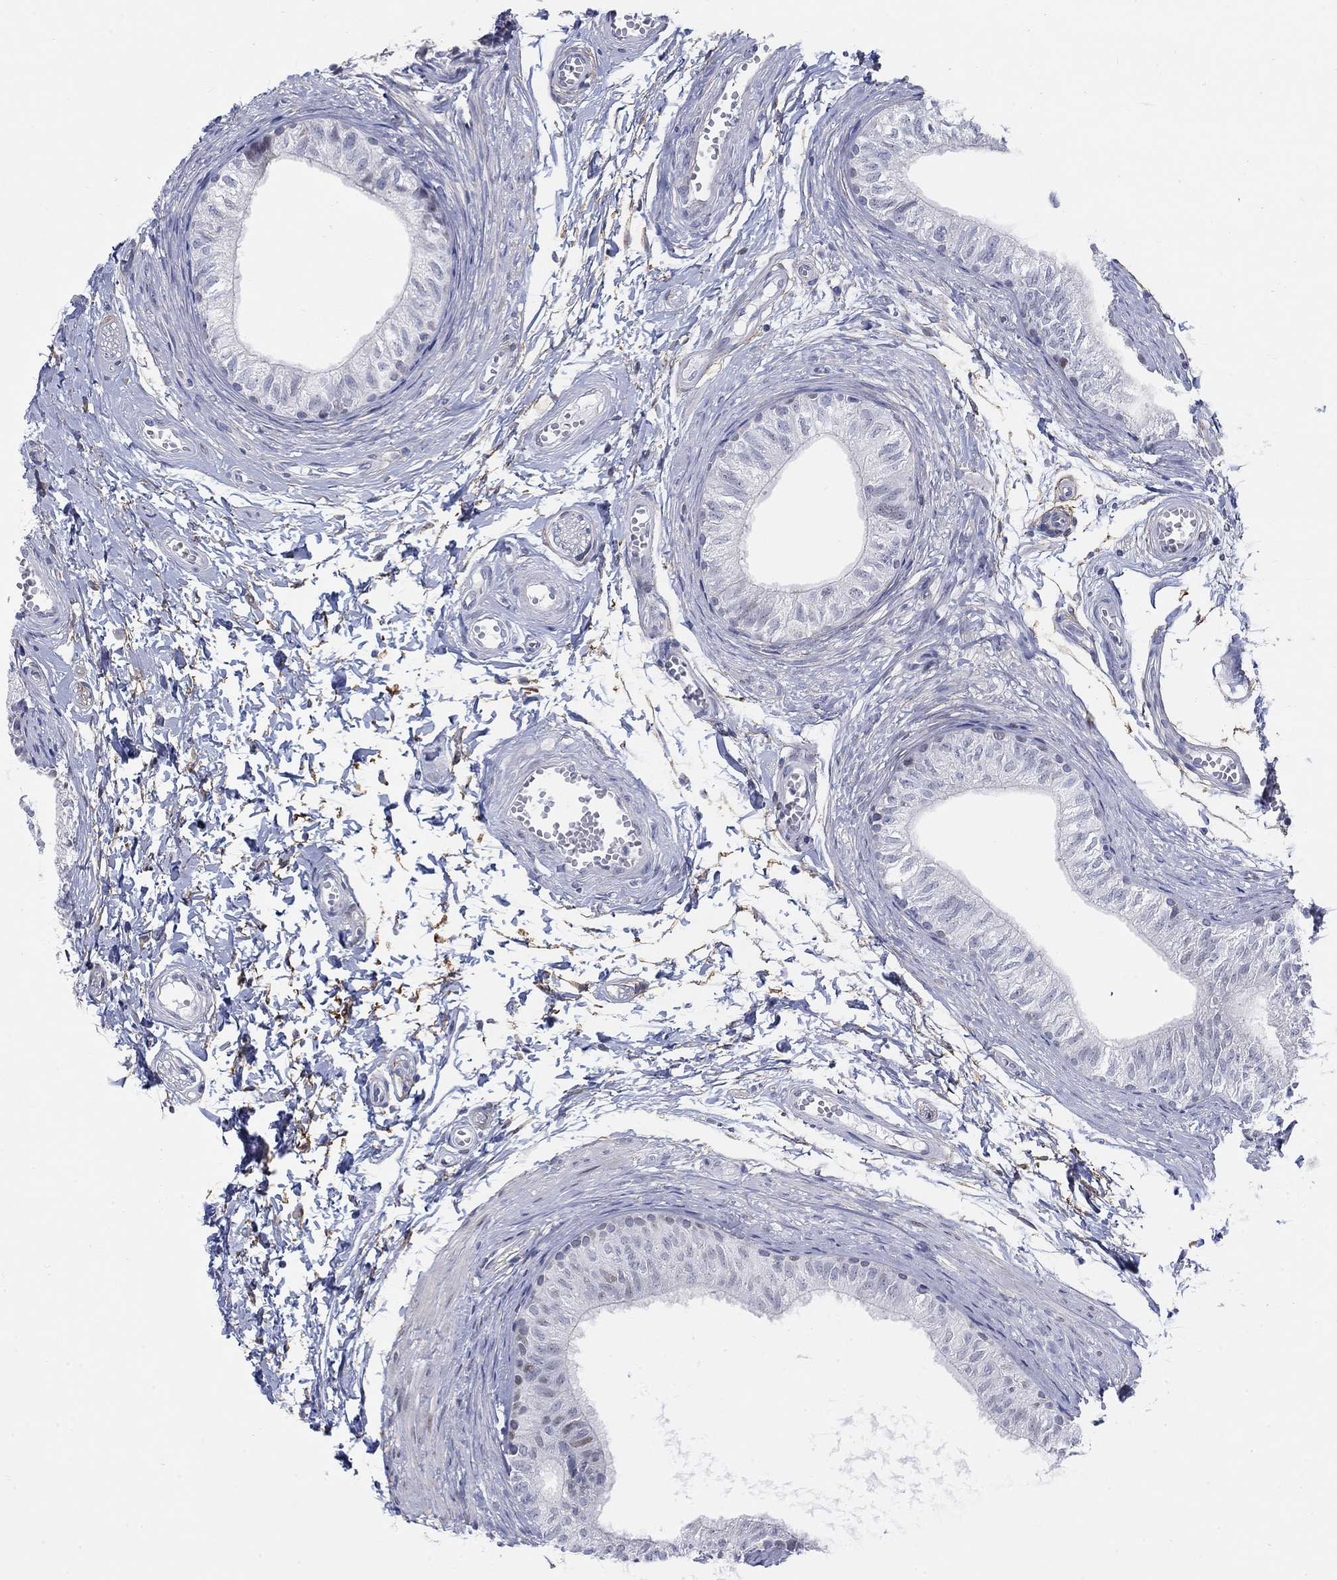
{"staining": {"intensity": "moderate", "quantity": "<25%", "location": "nuclear"}, "tissue": "epididymis", "cell_type": "Glandular cells", "image_type": "normal", "snomed": [{"axis": "morphology", "description": "Normal tissue, NOS"}, {"axis": "topography", "description": "Epididymis"}], "caption": "Protein staining of benign epididymis shows moderate nuclear expression in approximately <25% of glandular cells.", "gene": "MYO3A", "patient": {"sex": "male", "age": 22}}